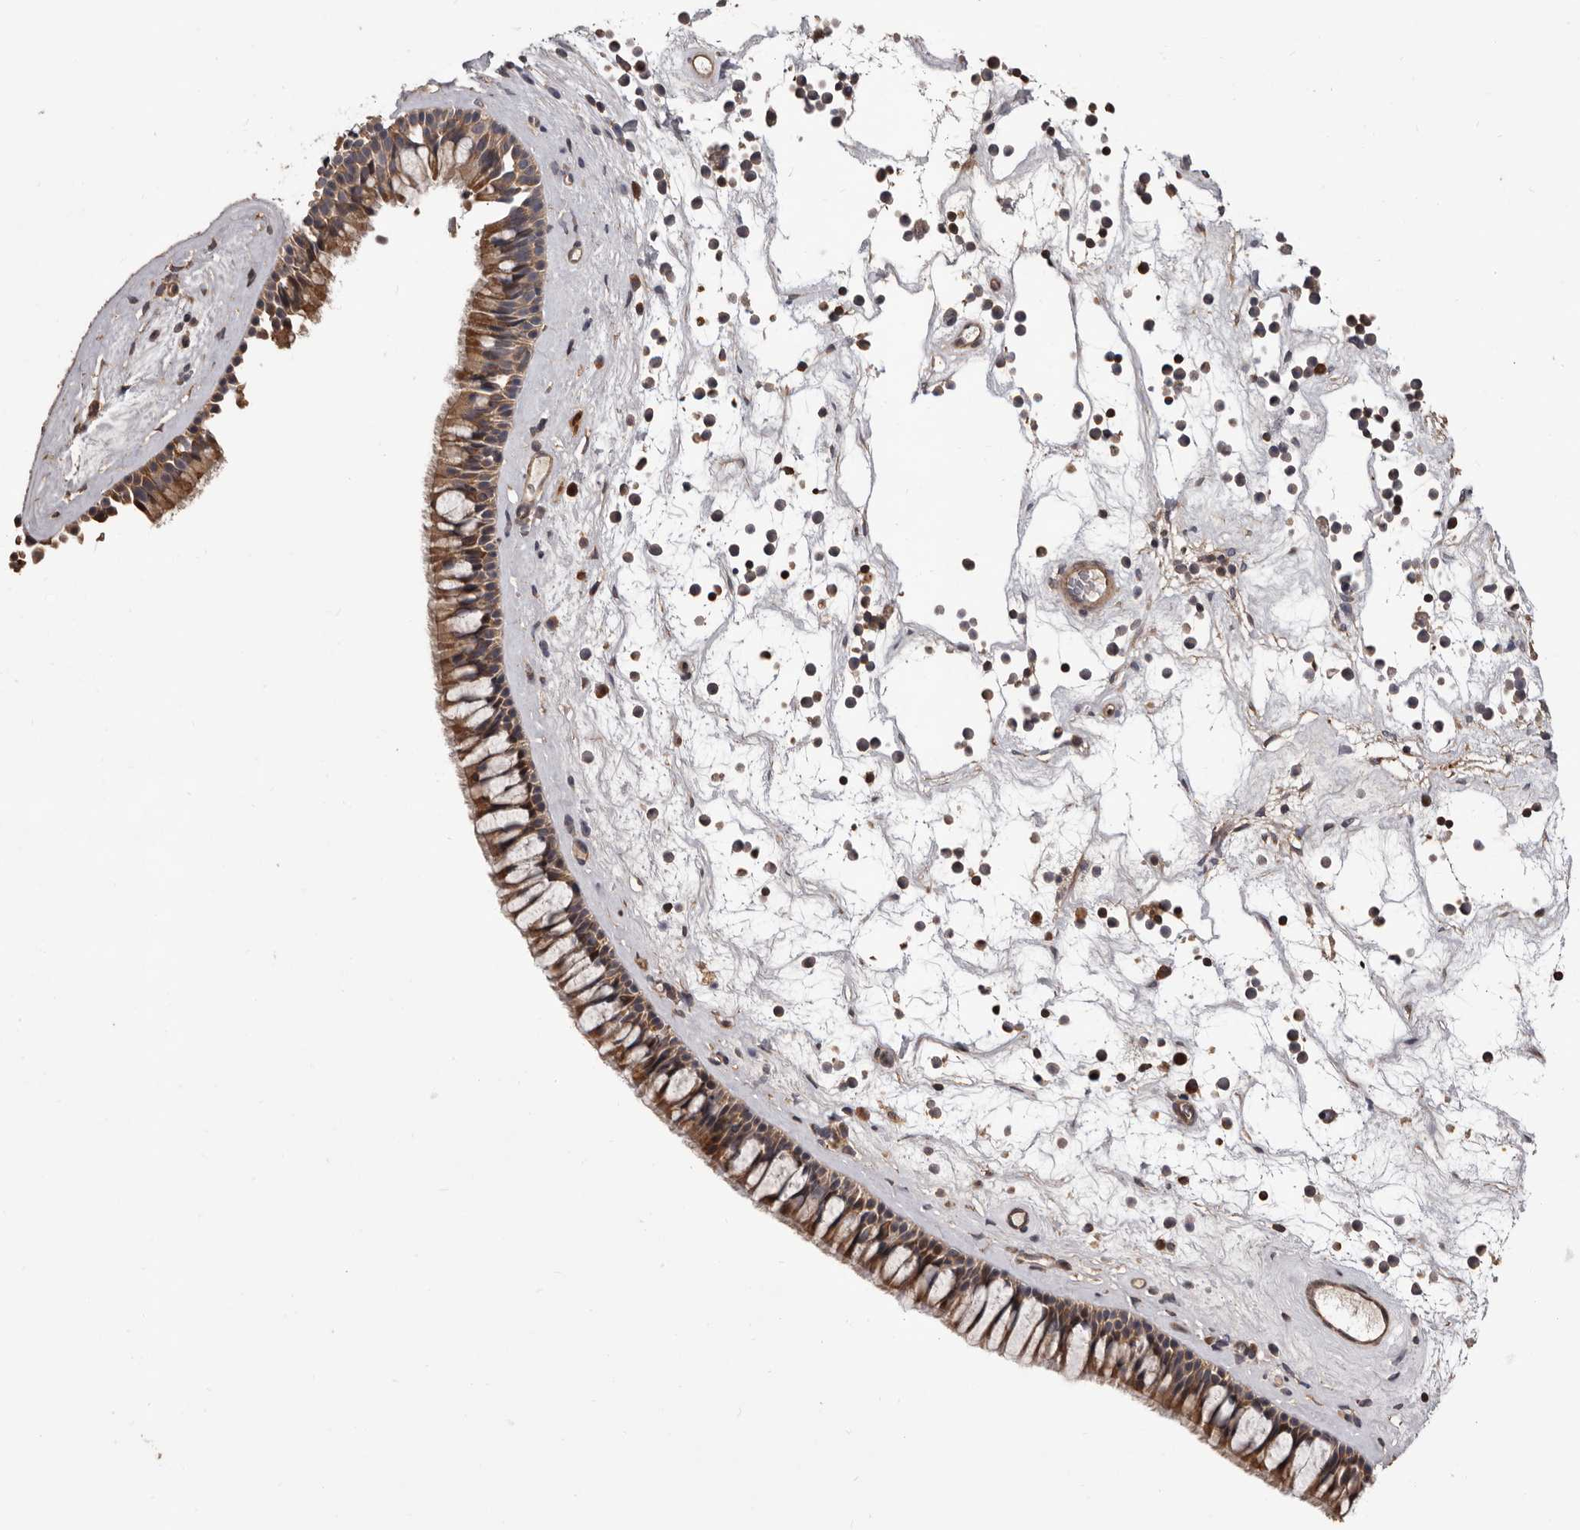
{"staining": {"intensity": "moderate", "quantity": ">75%", "location": "cytoplasmic/membranous"}, "tissue": "nasopharynx", "cell_type": "Respiratory epithelial cells", "image_type": "normal", "snomed": [{"axis": "morphology", "description": "Normal tissue, NOS"}, {"axis": "topography", "description": "Nasopharynx"}], "caption": "Protein analysis of unremarkable nasopharynx demonstrates moderate cytoplasmic/membranous staining in about >75% of respiratory epithelial cells. (Stains: DAB in brown, nuclei in blue, Microscopy: brightfield microscopy at high magnification).", "gene": "ADAMTS2", "patient": {"sex": "male", "age": 64}}